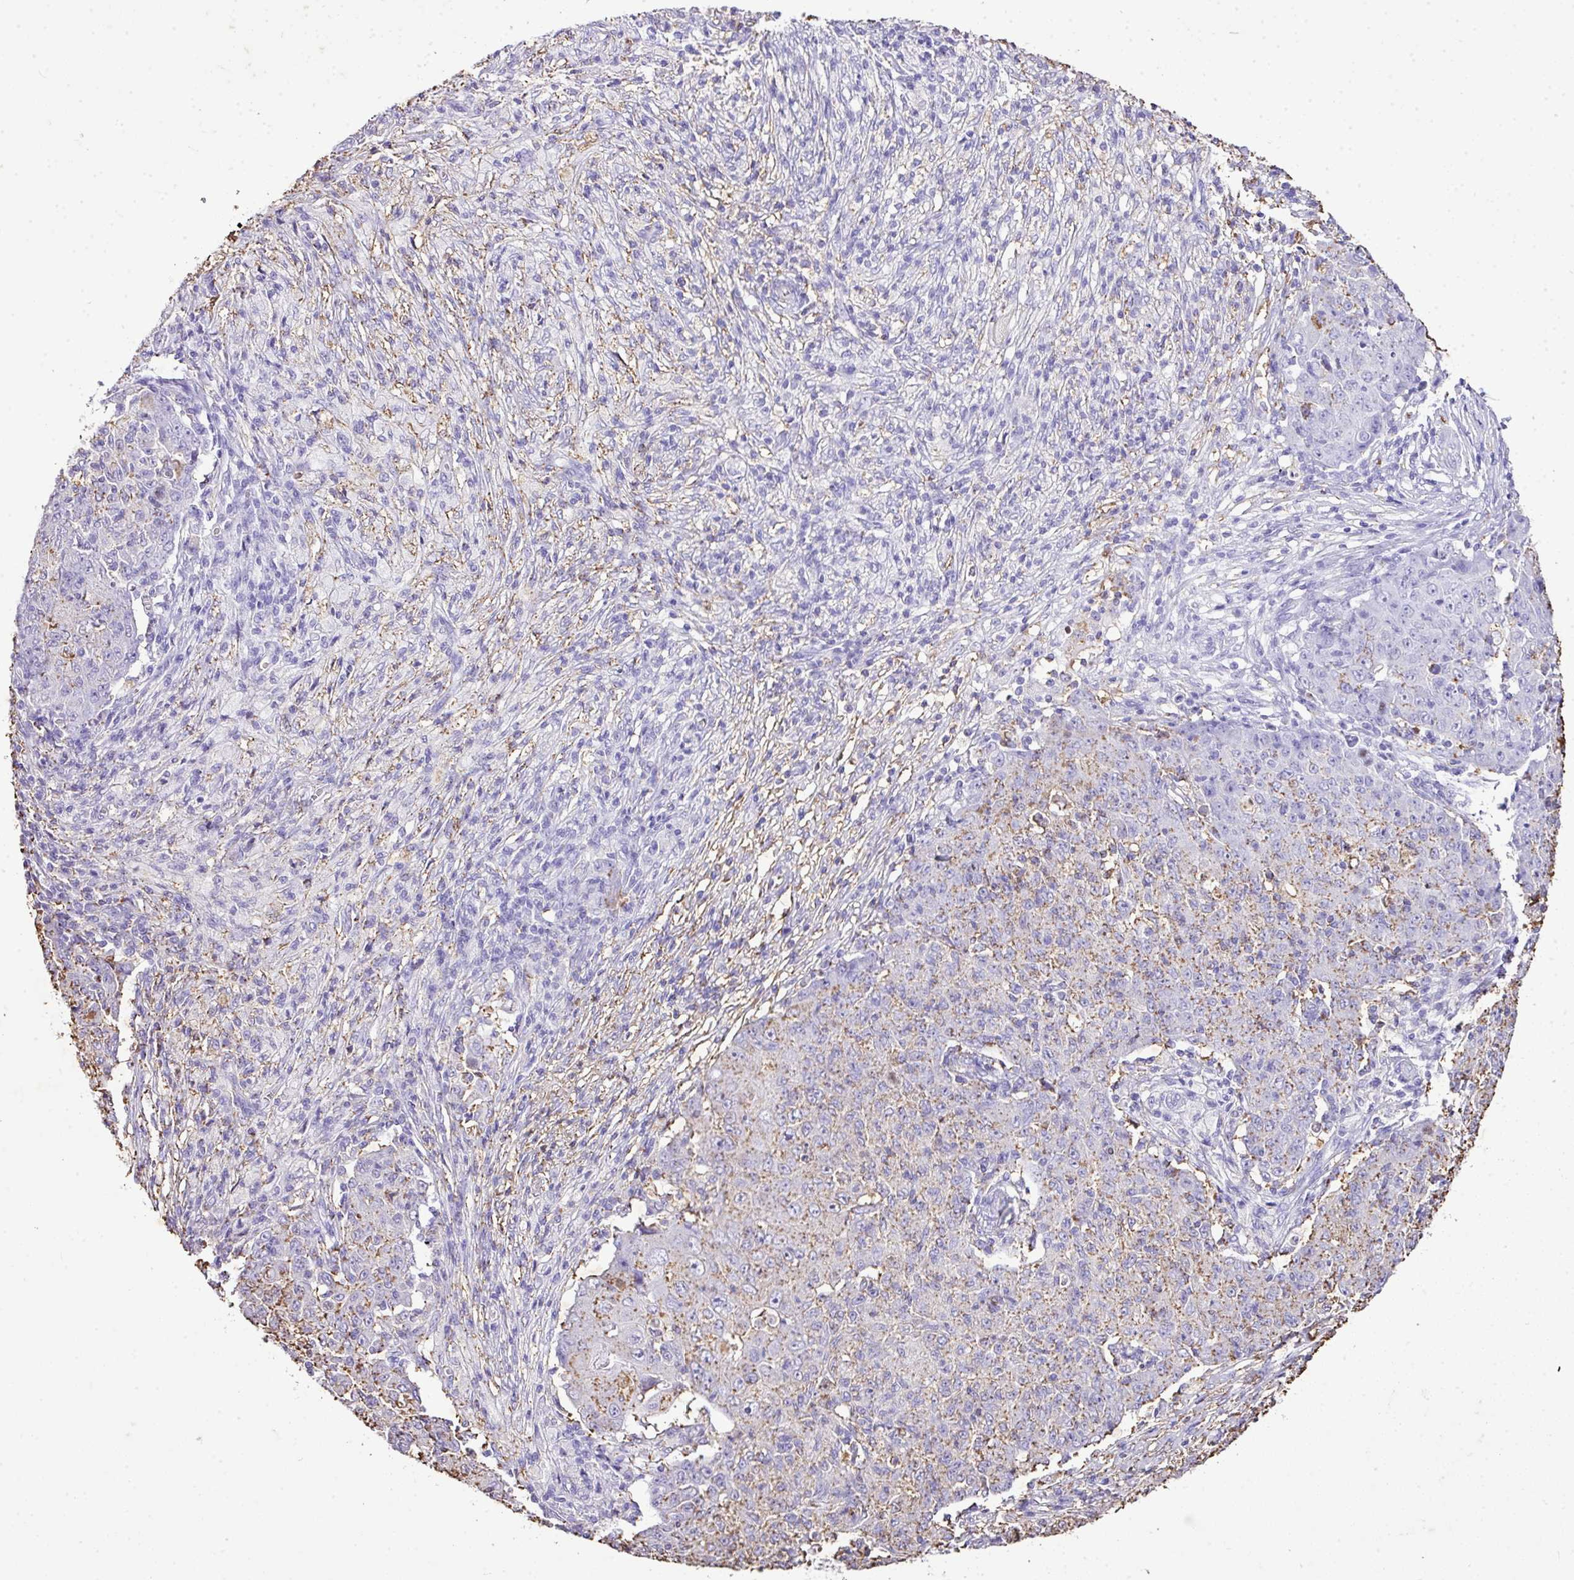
{"staining": {"intensity": "weak", "quantity": "25%-75%", "location": "cytoplasmic/membranous"}, "tissue": "ovarian cancer", "cell_type": "Tumor cells", "image_type": "cancer", "snomed": [{"axis": "morphology", "description": "Carcinoma, endometroid"}, {"axis": "topography", "description": "Ovary"}], "caption": "Protein expression analysis of ovarian endometroid carcinoma displays weak cytoplasmic/membranous positivity in about 25%-75% of tumor cells. (DAB = brown stain, brightfield microscopy at high magnification).", "gene": "KCNJ11", "patient": {"sex": "female", "age": 42}}